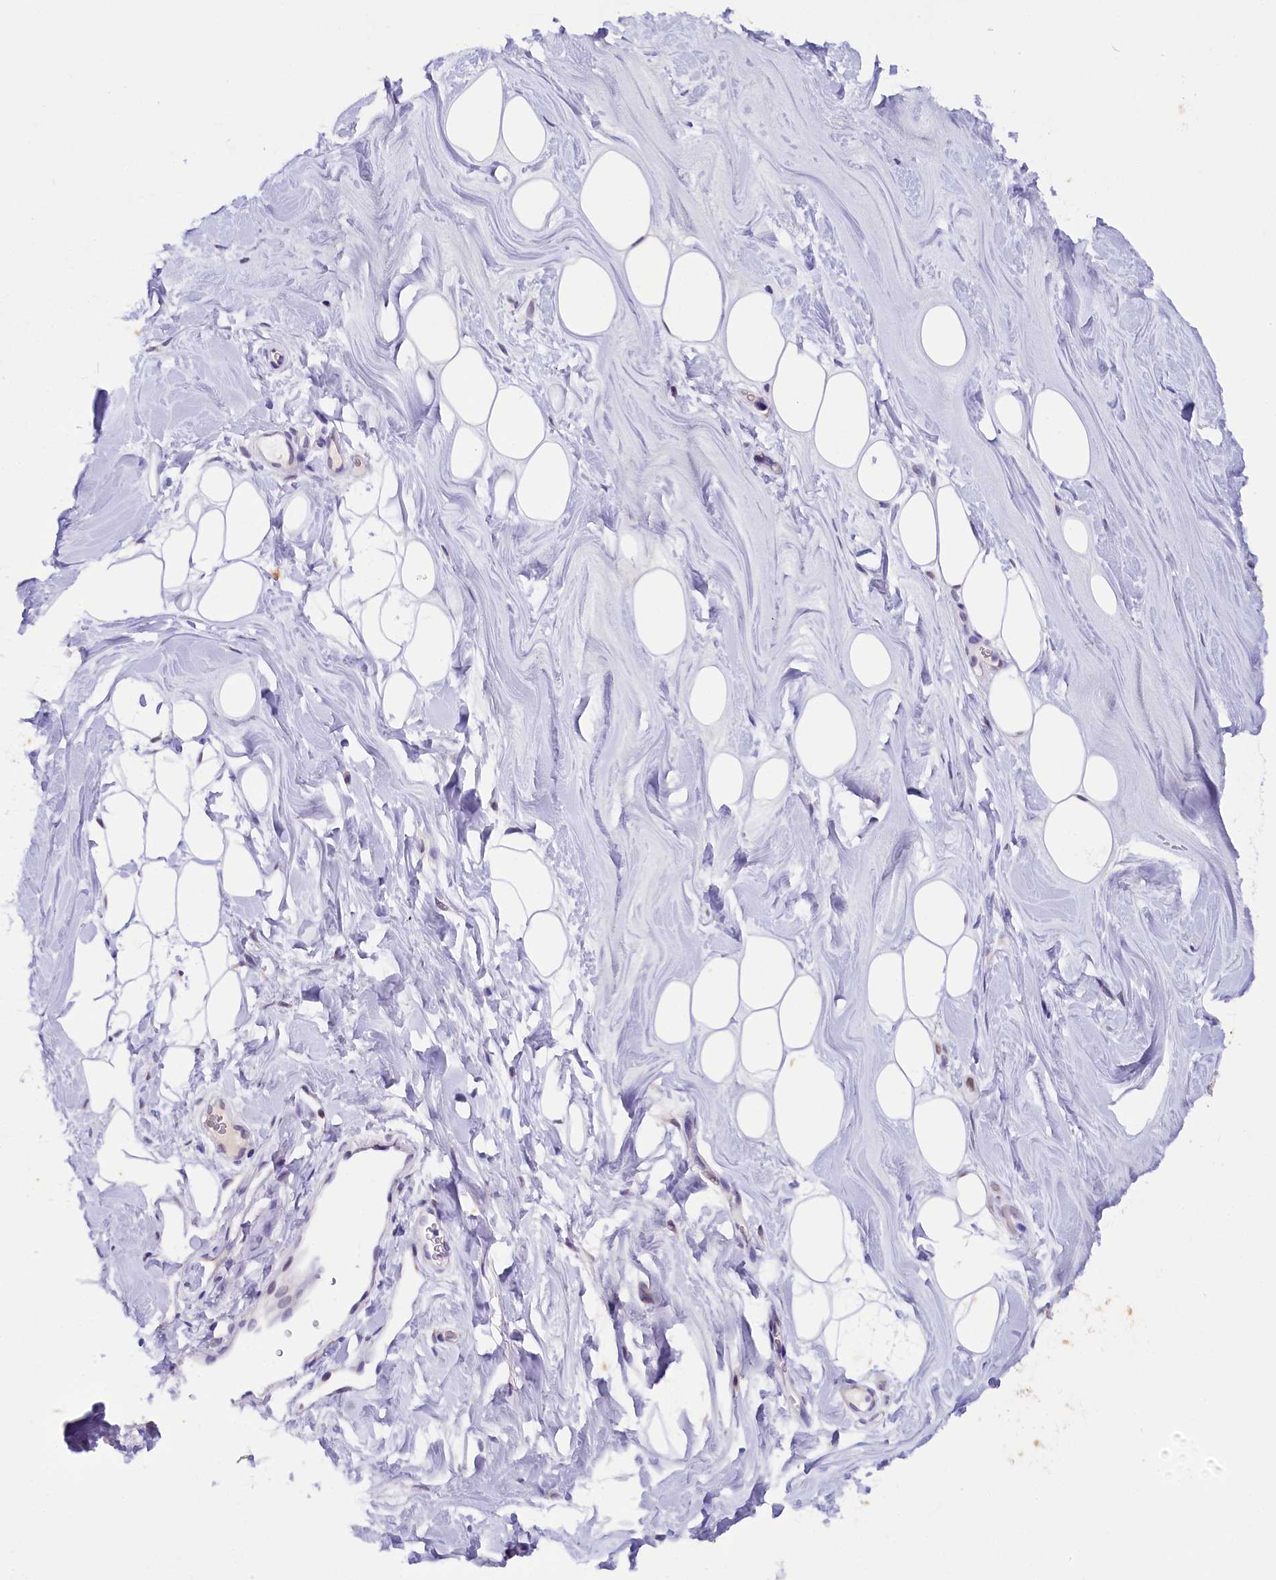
{"staining": {"intensity": "negative", "quantity": "none", "location": "none"}, "tissue": "adipose tissue", "cell_type": "Adipocytes", "image_type": "normal", "snomed": [{"axis": "morphology", "description": "Normal tissue, NOS"}, {"axis": "topography", "description": "Breast"}], "caption": "Histopathology image shows no protein staining in adipocytes of unremarkable adipose tissue.", "gene": "OSGEP", "patient": {"sex": "female", "age": 26}}